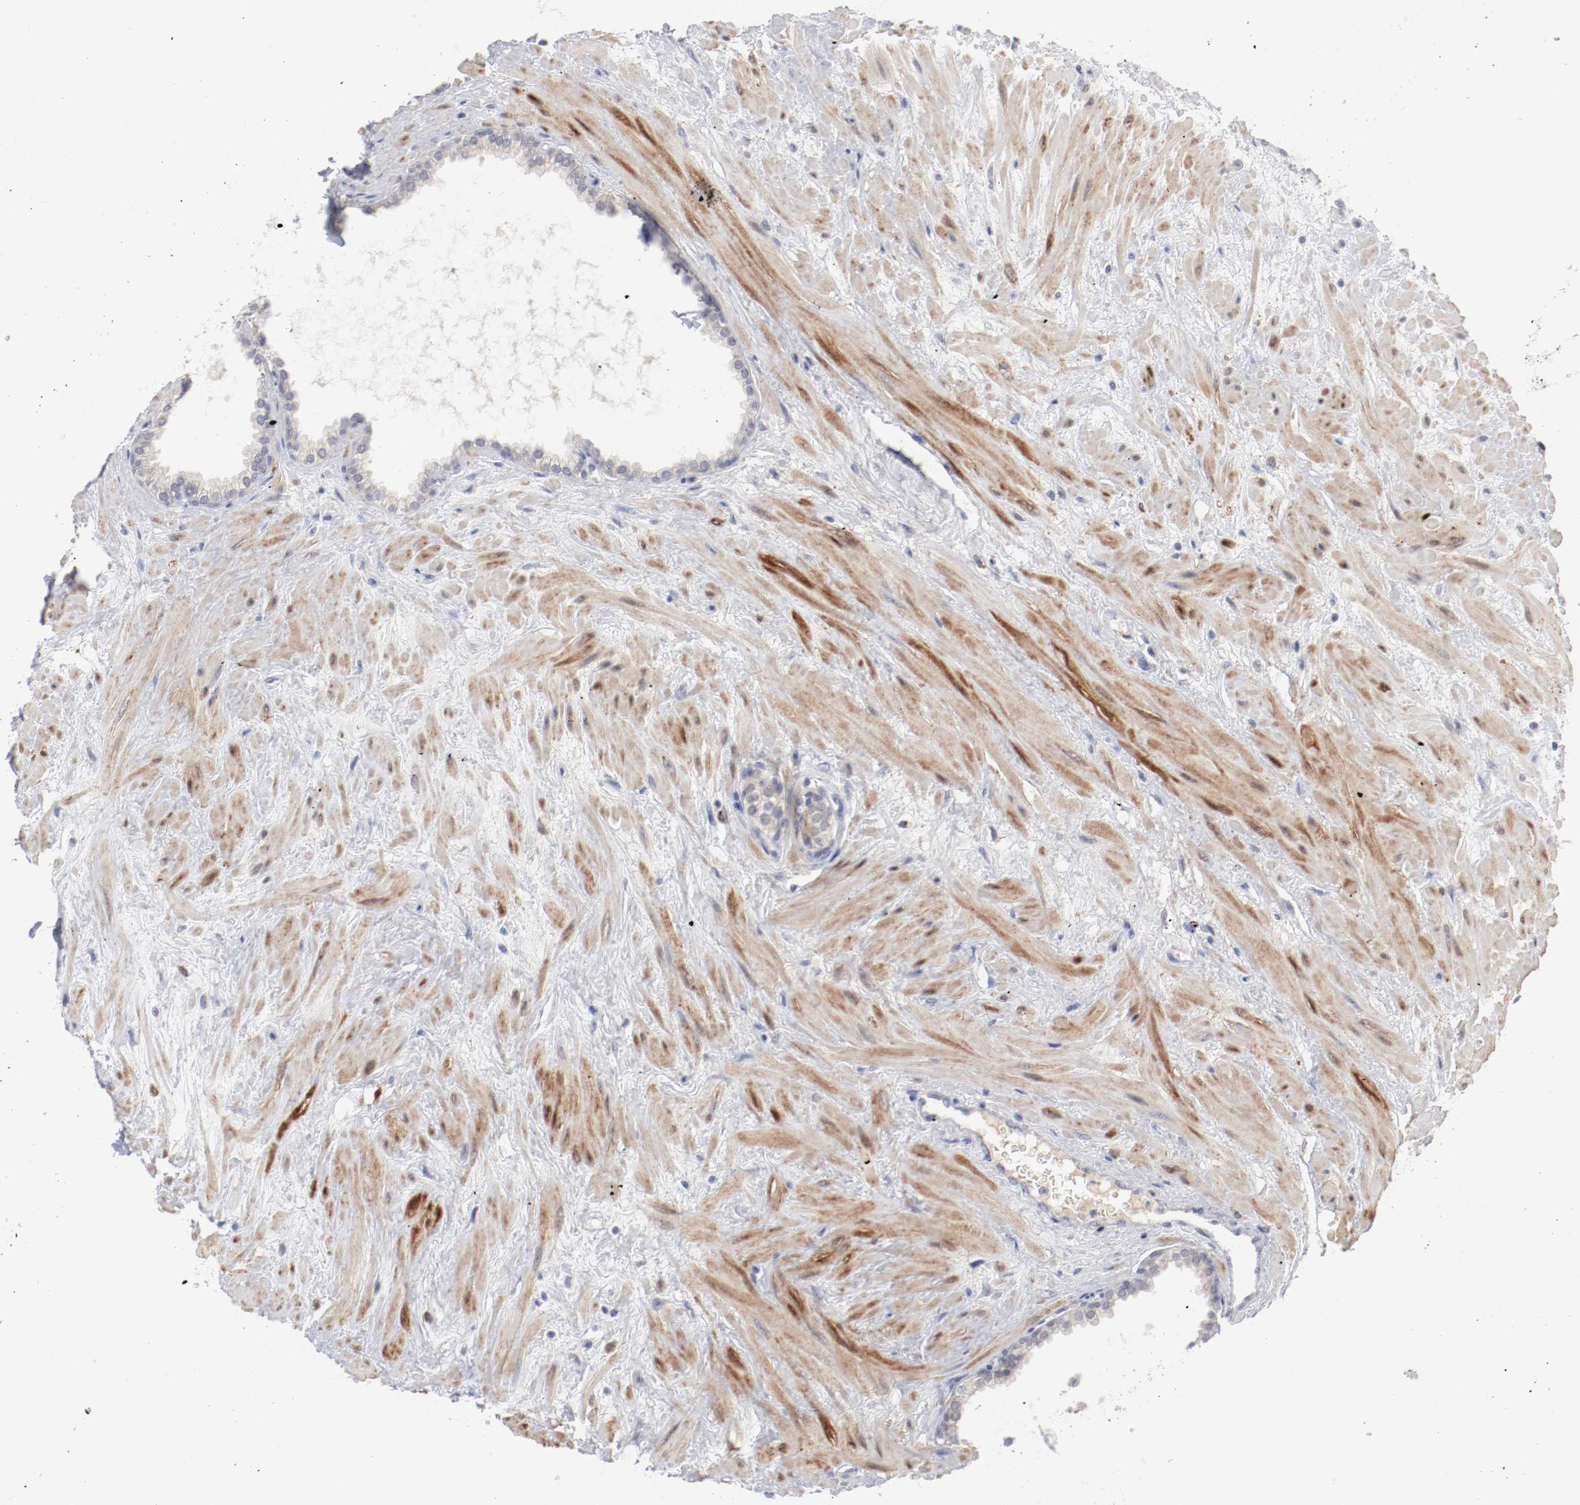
{"staining": {"intensity": "weak", "quantity": "25%-75%", "location": "cytoplasmic/membranous"}, "tissue": "prostate", "cell_type": "Glandular cells", "image_type": "normal", "snomed": [{"axis": "morphology", "description": "Normal tissue, NOS"}, {"axis": "topography", "description": "Prostate"}], "caption": "The image shows staining of unremarkable prostate, revealing weak cytoplasmic/membranous protein expression (brown color) within glandular cells. Ihc stains the protein of interest in brown and the nuclei are stained blue.", "gene": "SH3BGR", "patient": {"sex": "male", "age": 64}}